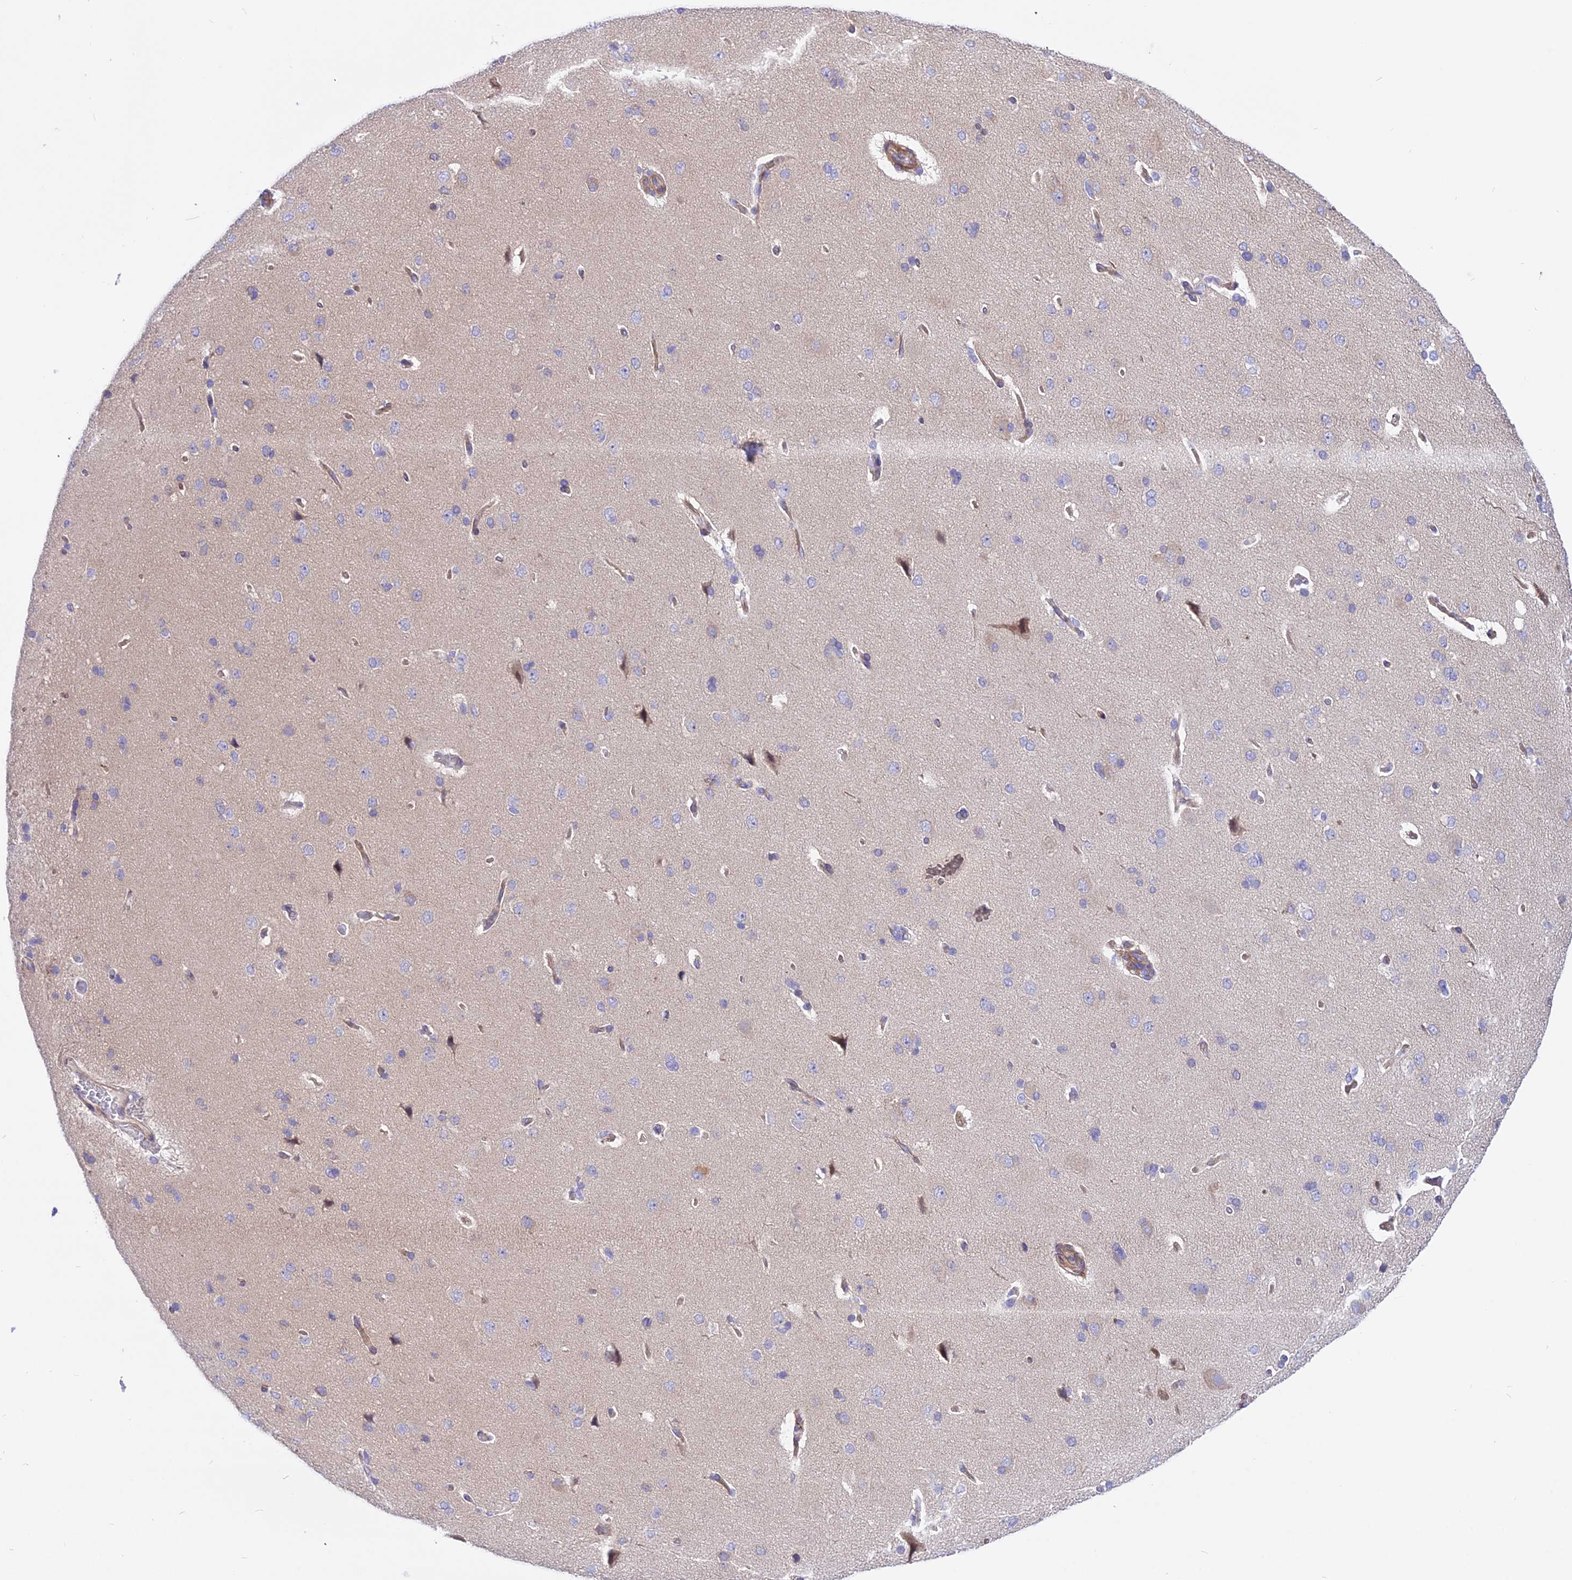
{"staining": {"intensity": "weak", "quantity": ">75%", "location": "cytoplasmic/membranous"}, "tissue": "cerebral cortex", "cell_type": "Endothelial cells", "image_type": "normal", "snomed": [{"axis": "morphology", "description": "Normal tissue, NOS"}, {"axis": "topography", "description": "Cerebral cortex"}], "caption": "Endothelial cells display weak cytoplasmic/membranous staining in approximately >75% of cells in benign cerebral cortex.", "gene": "TRIM43B", "patient": {"sex": "male", "age": 62}}